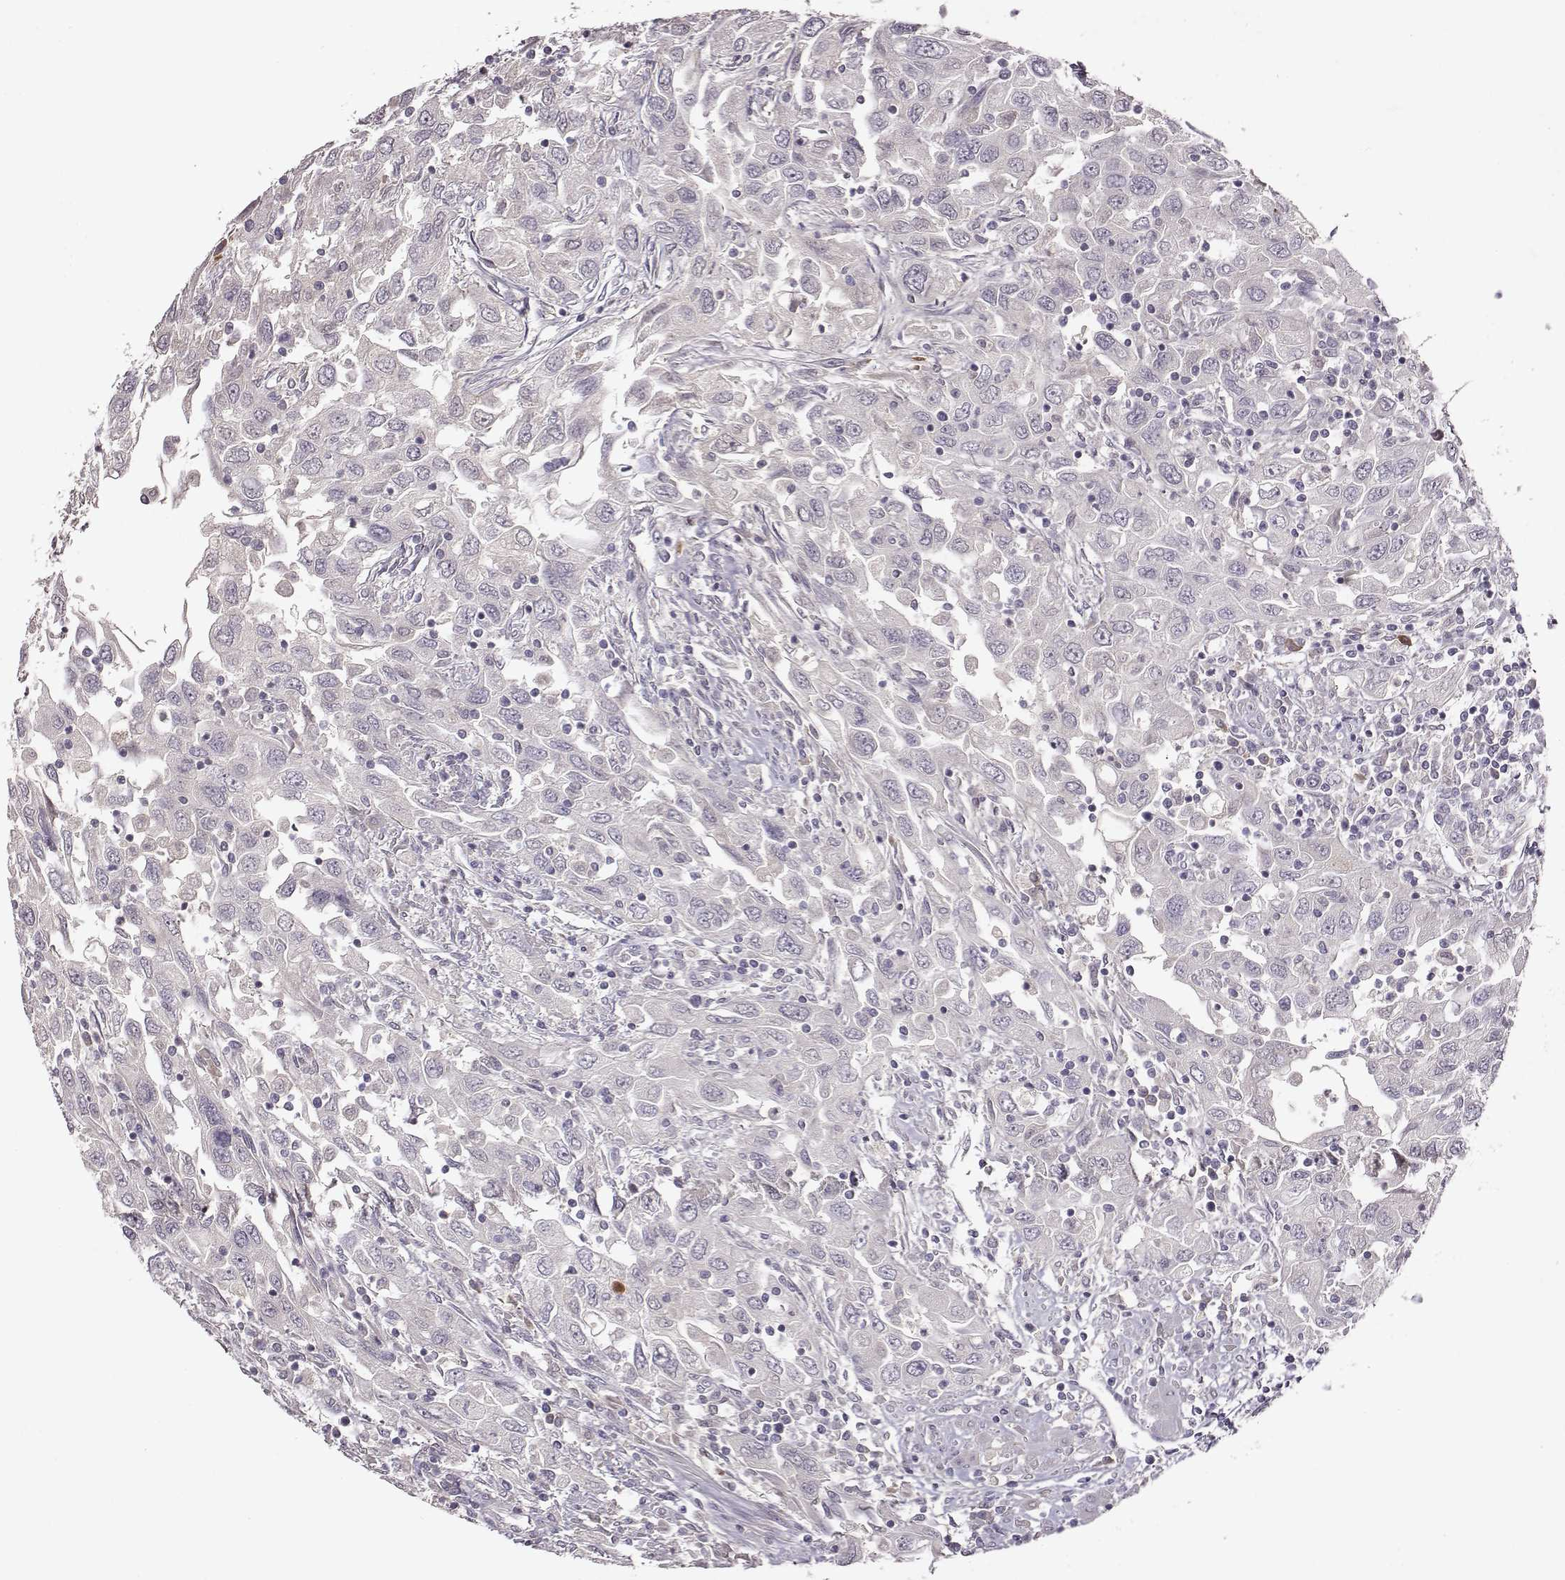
{"staining": {"intensity": "negative", "quantity": "none", "location": "none"}, "tissue": "urothelial cancer", "cell_type": "Tumor cells", "image_type": "cancer", "snomed": [{"axis": "morphology", "description": "Urothelial carcinoma, High grade"}, {"axis": "topography", "description": "Urinary bladder"}], "caption": "Immunohistochemistry (IHC) image of neoplastic tissue: human urothelial cancer stained with DAB reveals no significant protein staining in tumor cells. (DAB immunohistochemistry (IHC), high magnification).", "gene": "SLC22A6", "patient": {"sex": "male", "age": 76}}